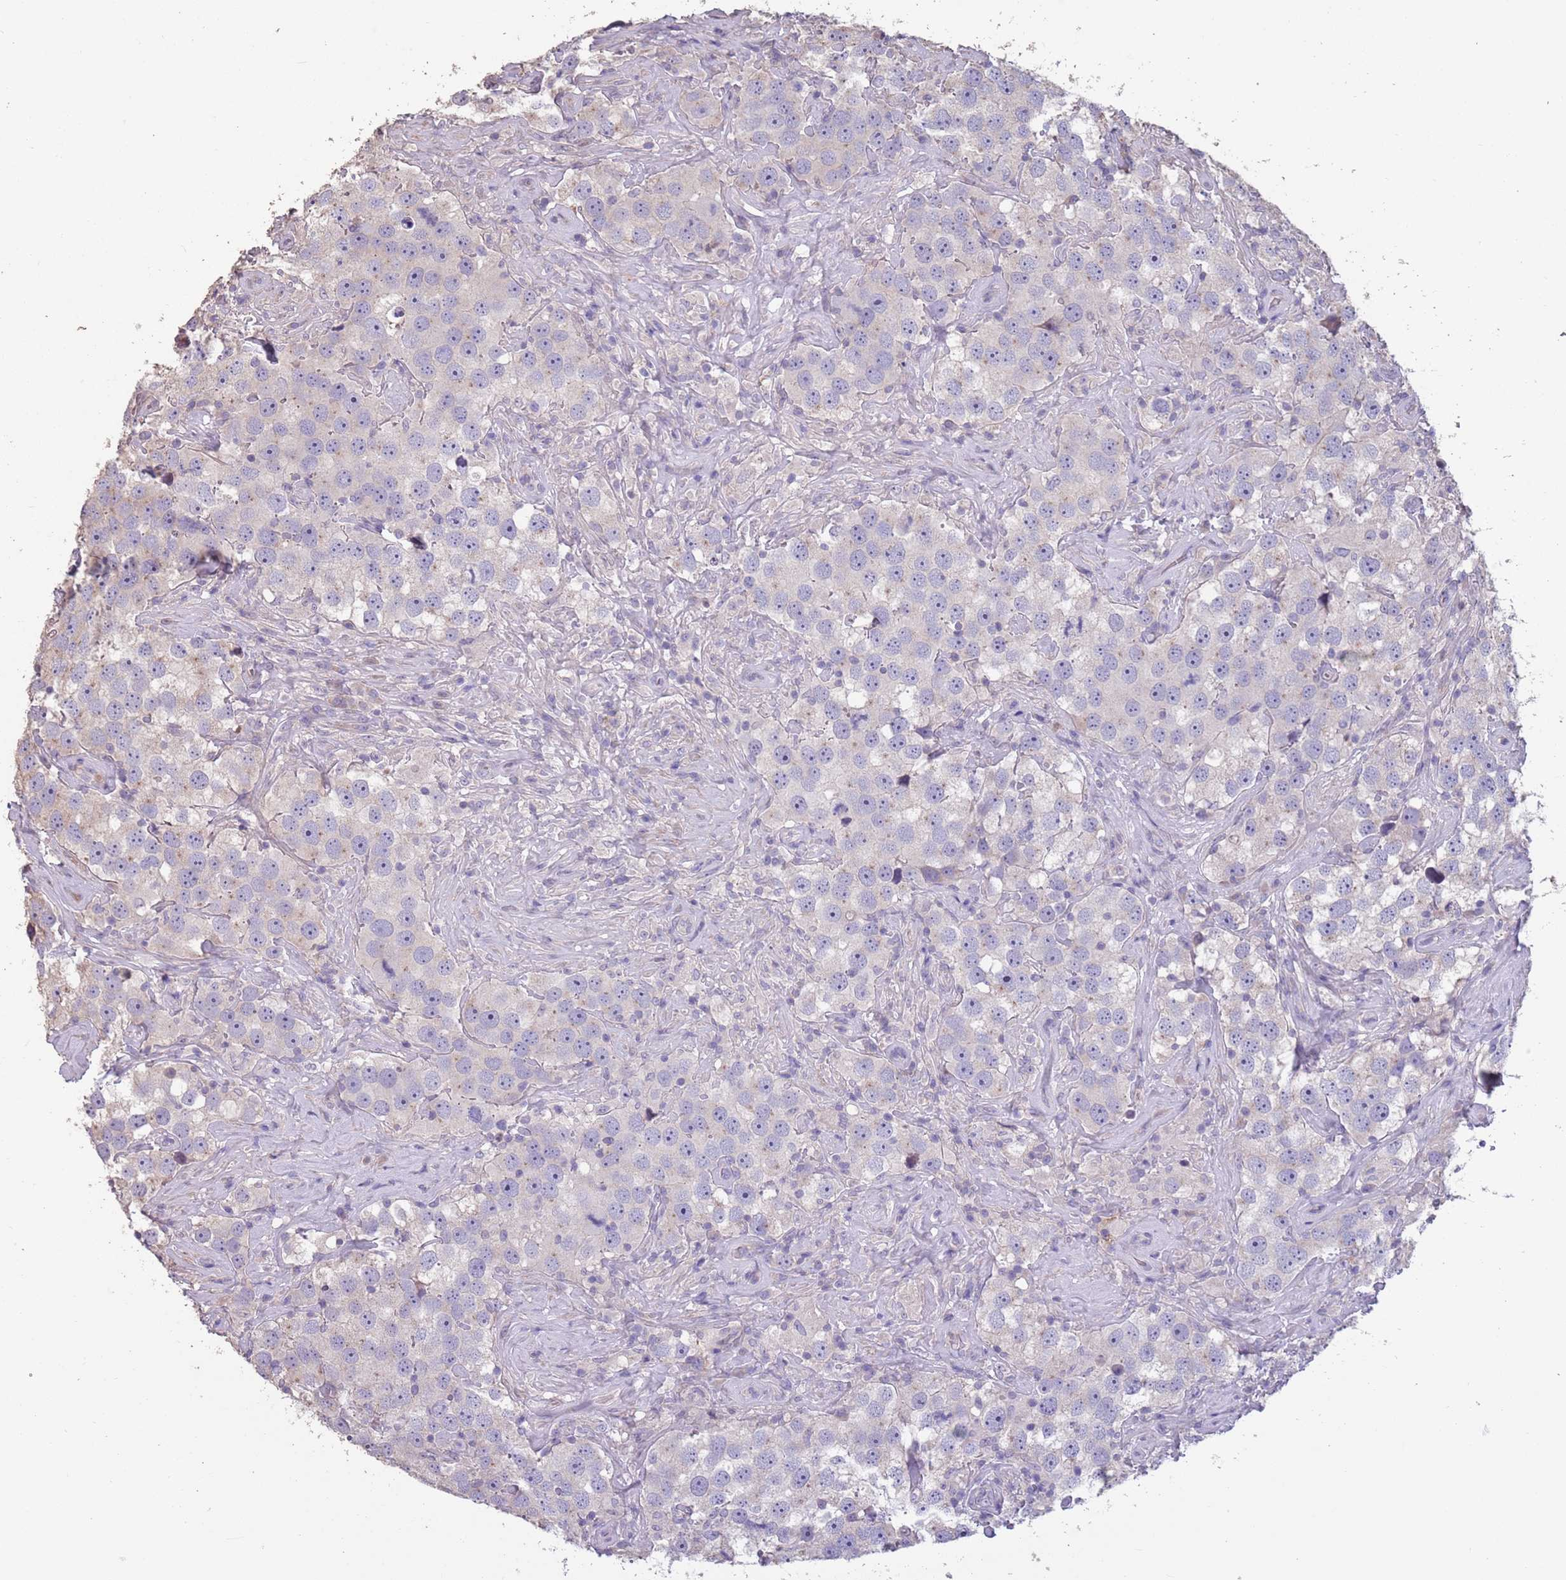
{"staining": {"intensity": "negative", "quantity": "none", "location": "none"}, "tissue": "testis cancer", "cell_type": "Tumor cells", "image_type": "cancer", "snomed": [{"axis": "morphology", "description": "Seminoma, NOS"}, {"axis": "topography", "description": "Testis"}], "caption": "Tumor cells show no significant expression in testis seminoma.", "gene": "MBD3L1", "patient": {"sex": "male", "age": 49}}